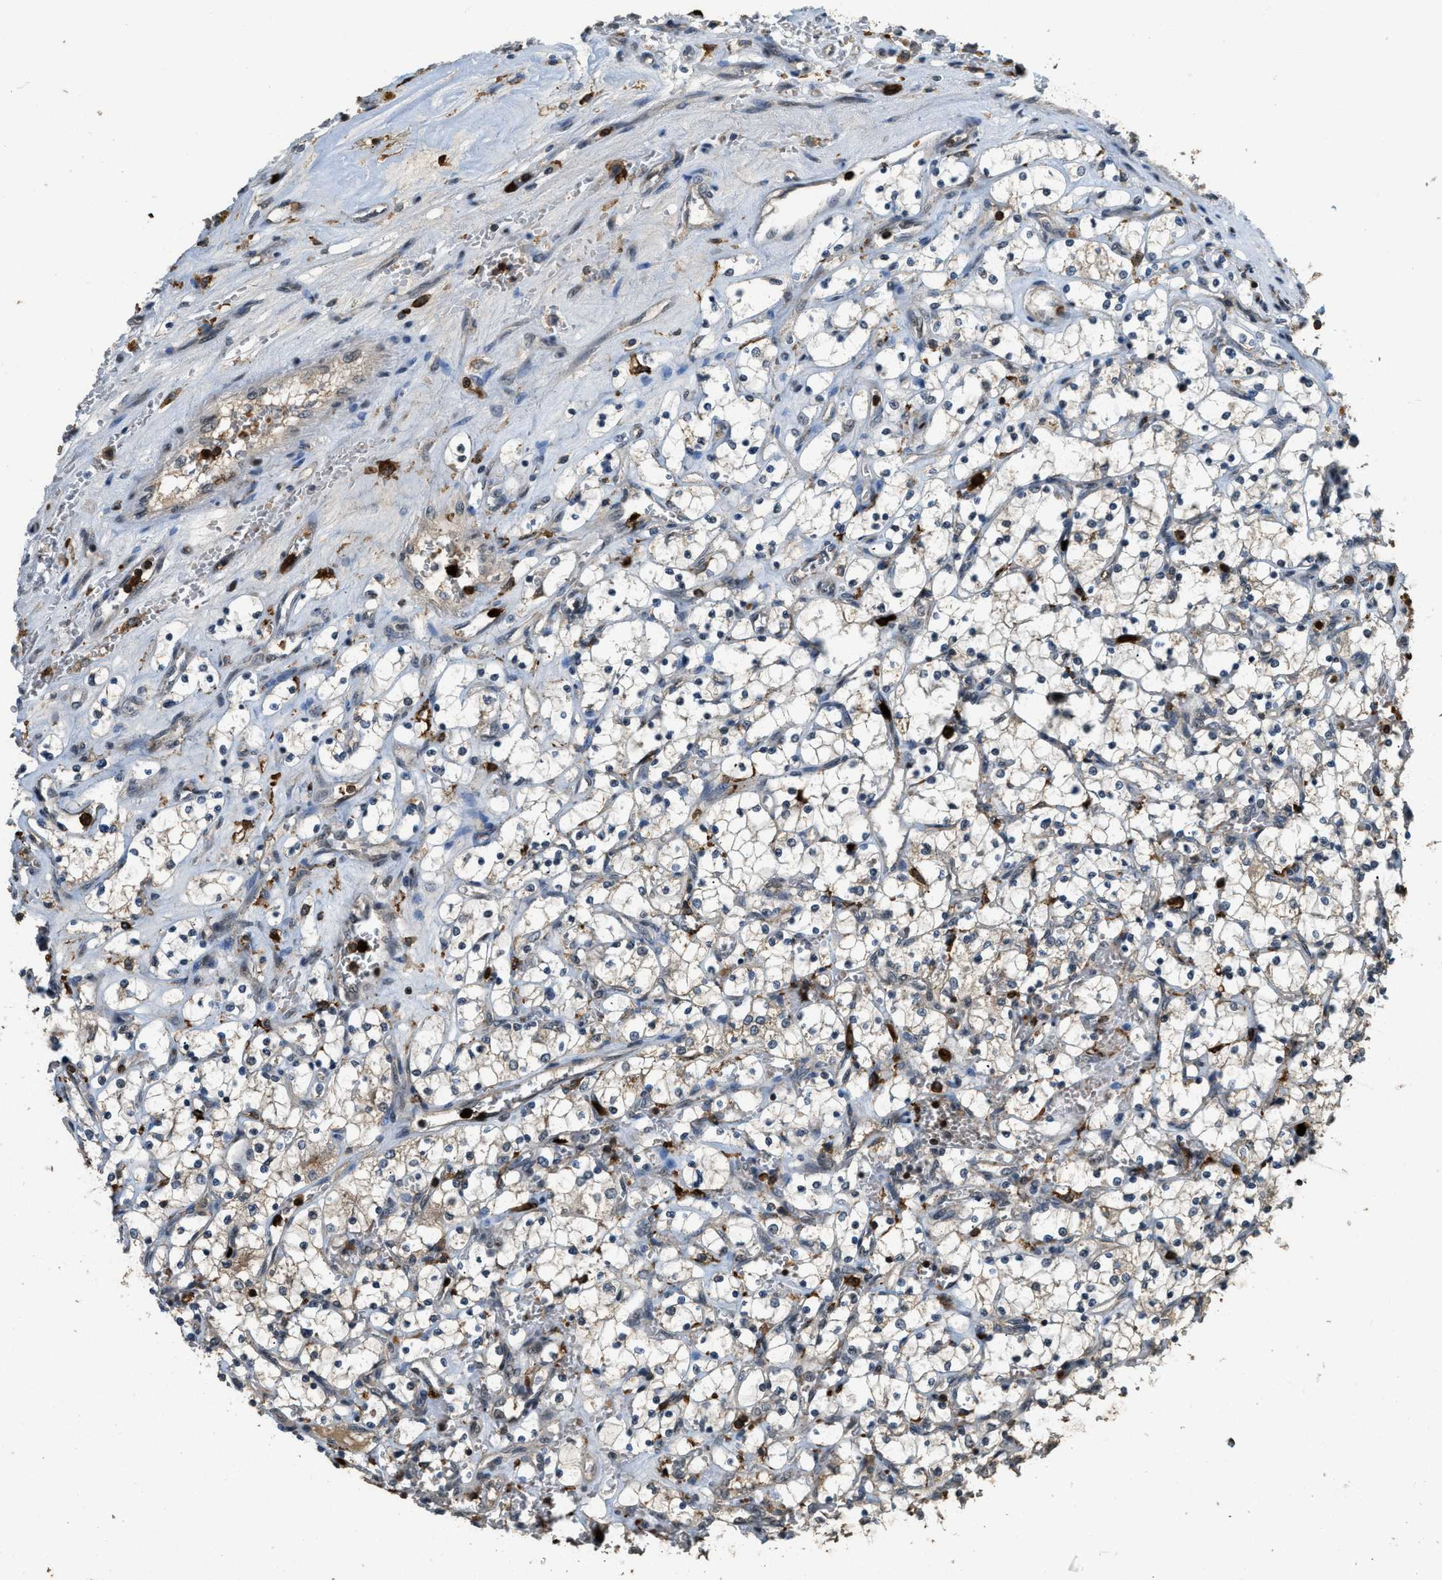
{"staining": {"intensity": "negative", "quantity": "none", "location": "none"}, "tissue": "renal cancer", "cell_type": "Tumor cells", "image_type": "cancer", "snomed": [{"axis": "morphology", "description": "Adenocarcinoma, NOS"}, {"axis": "topography", "description": "Kidney"}], "caption": "The histopathology image demonstrates no staining of tumor cells in renal cancer (adenocarcinoma).", "gene": "RNF141", "patient": {"sex": "female", "age": 69}}